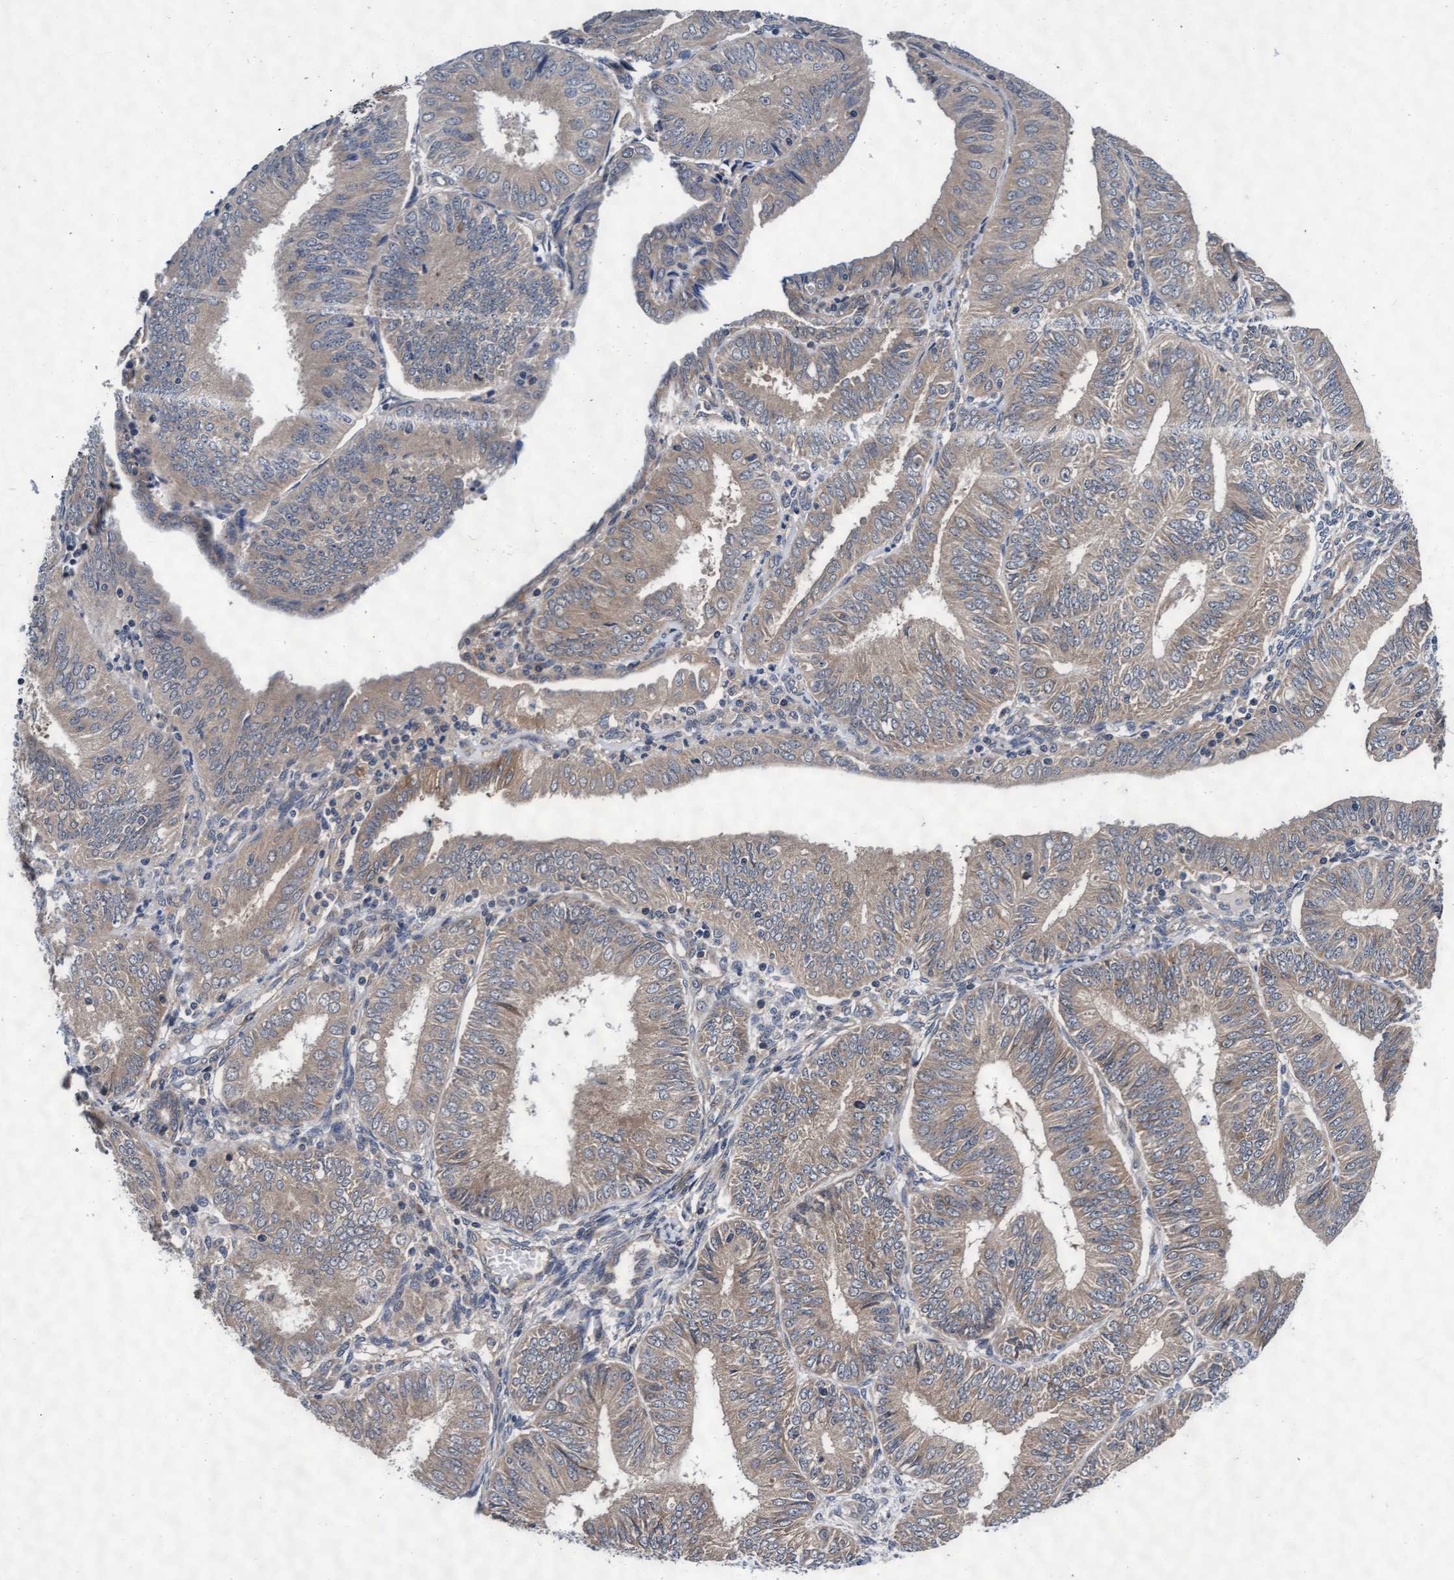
{"staining": {"intensity": "weak", "quantity": "25%-75%", "location": "cytoplasmic/membranous"}, "tissue": "endometrial cancer", "cell_type": "Tumor cells", "image_type": "cancer", "snomed": [{"axis": "morphology", "description": "Adenocarcinoma, NOS"}, {"axis": "topography", "description": "Endometrium"}], "caption": "Immunohistochemistry histopathology image of adenocarcinoma (endometrial) stained for a protein (brown), which reveals low levels of weak cytoplasmic/membranous staining in approximately 25%-75% of tumor cells.", "gene": "EFCAB13", "patient": {"sex": "female", "age": 58}}